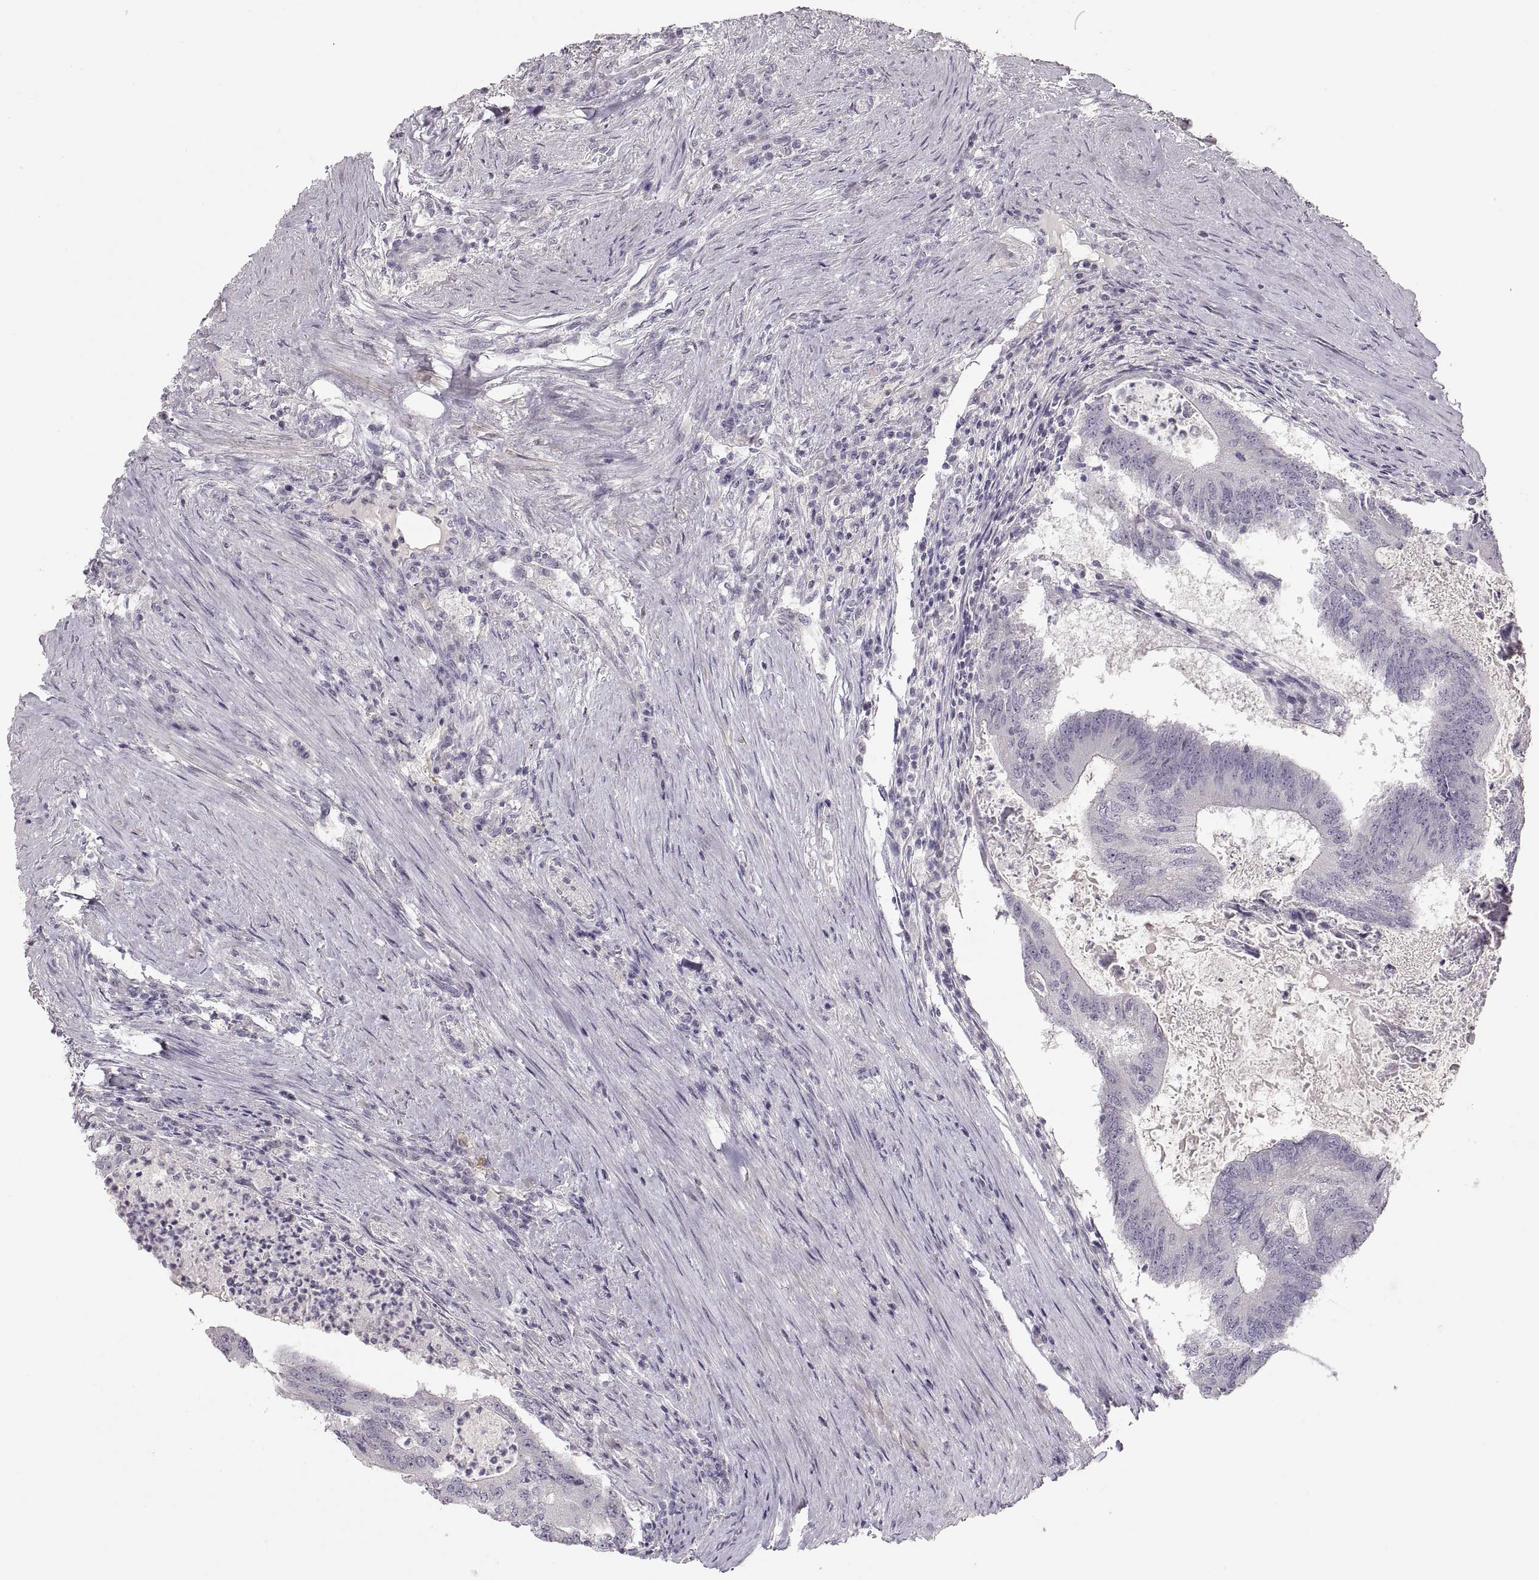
{"staining": {"intensity": "negative", "quantity": "none", "location": "none"}, "tissue": "colorectal cancer", "cell_type": "Tumor cells", "image_type": "cancer", "snomed": [{"axis": "morphology", "description": "Adenocarcinoma, NOS"}, {"axis": "topography", "description": "Colon"}], "caption": "DAB (3,3'-diaminobenzidine) immunohistochemical staining of human adenocarcinoma (colorectal) exhibits no significant positivity in tumor cells. Brightfield microscopy of immunohistochemistry (IHC) stained with DAB (brown) and hematoxylin (blue), captured at high magnification.", "gene": "PCSK2", "patient": {"sex": "female", "age": 70}}